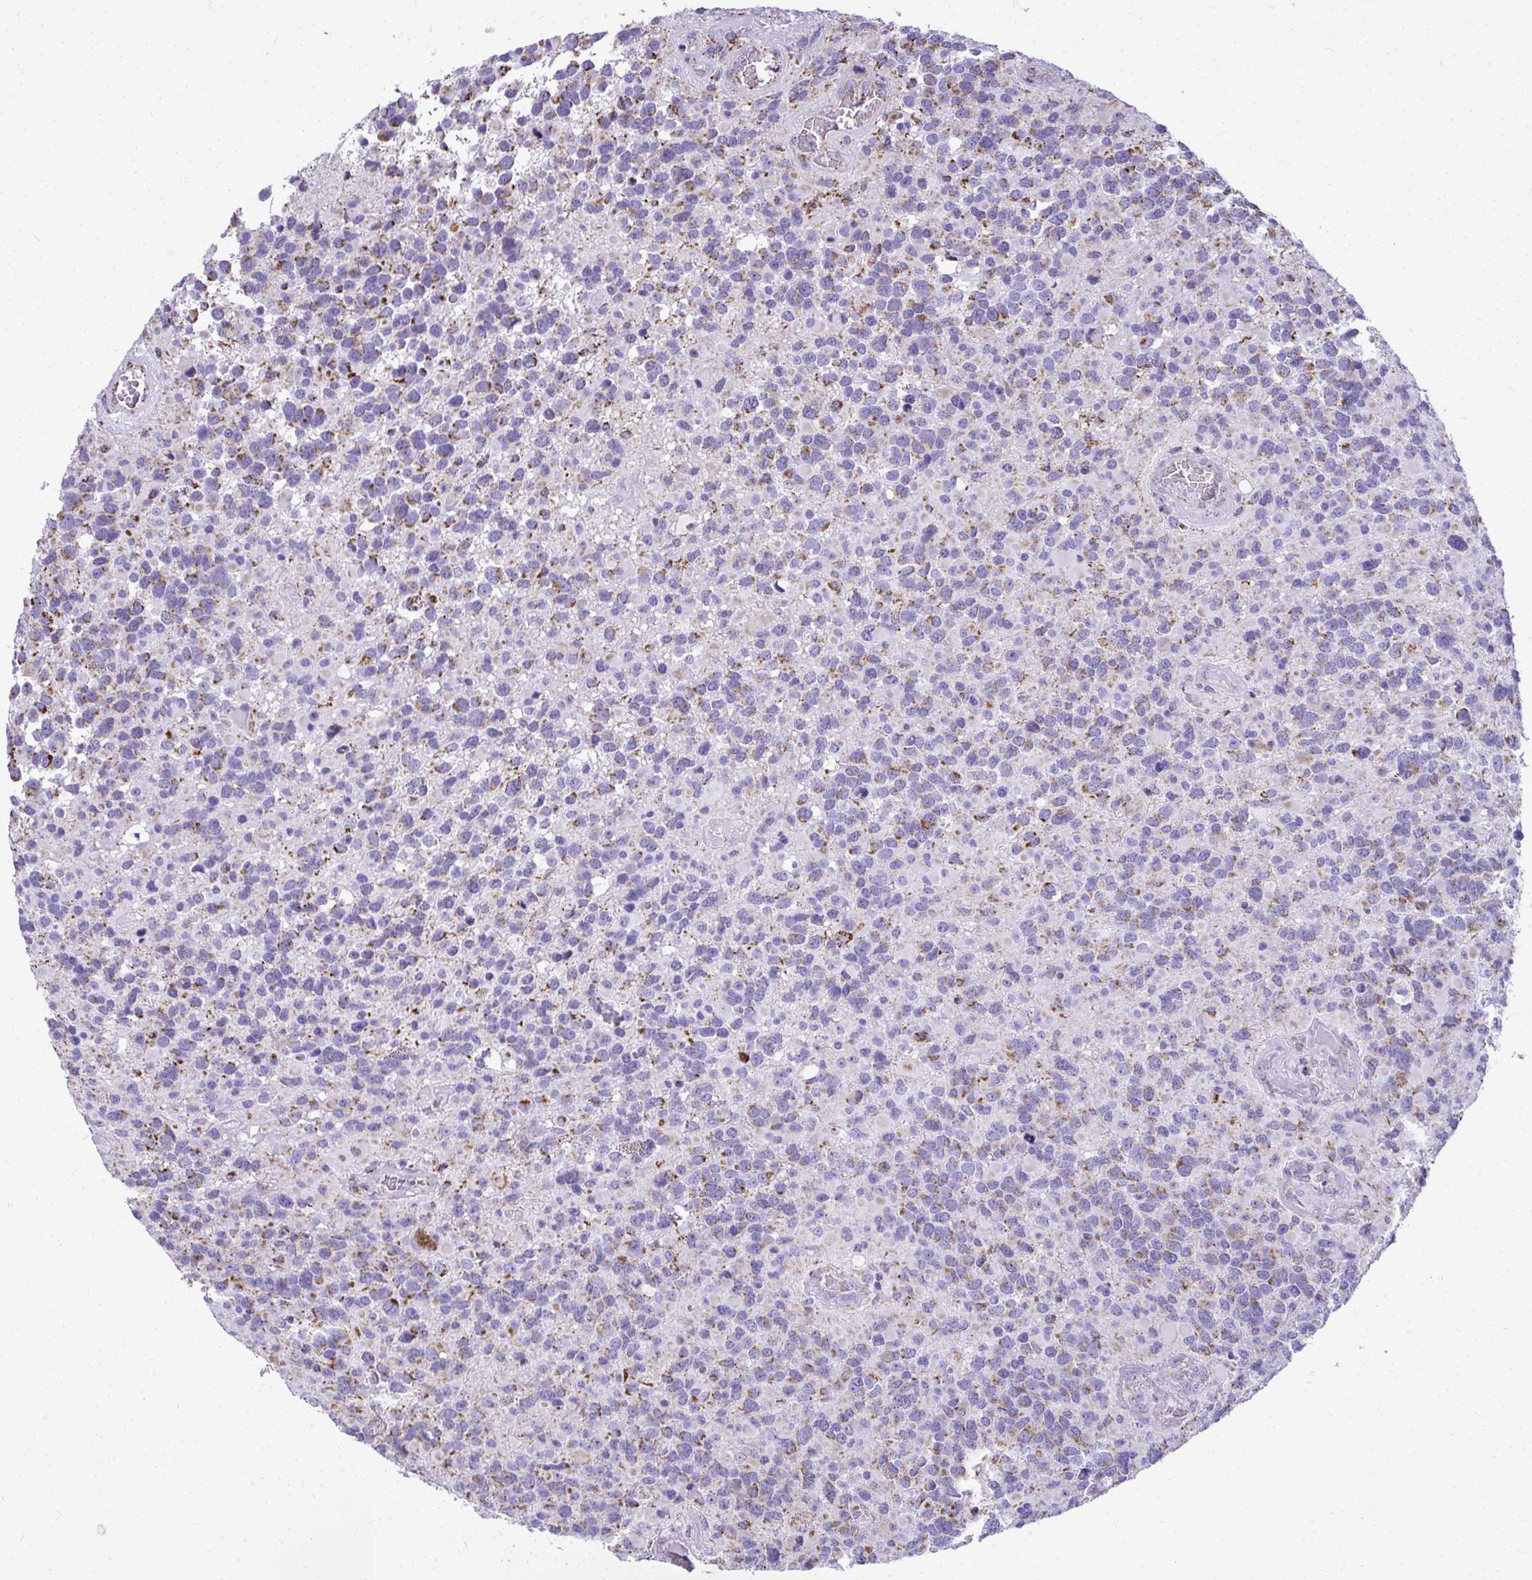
{"staining": {"intensity": "moderate", "quantity": "<25%", "location": "cytoplasmic/membranous"}, "tissue": "glioma", "cell_type": "Tumor cells", "image_type": "cancer", "snomed": [{"axis": "morphology", "description": "Glioma, malignant, High grade"}, {"axis": "topography", "description": "Brain"}], "caption": "An immunohistochemistry photomicrograph of neoplastic tissue is shown. Protein staining in brown highlights moderate cytoplasmic/membranous positivity in glioma within tumor cells.", "gene": "MPZL2", "patient": {"sex": "female", "age": 40}}